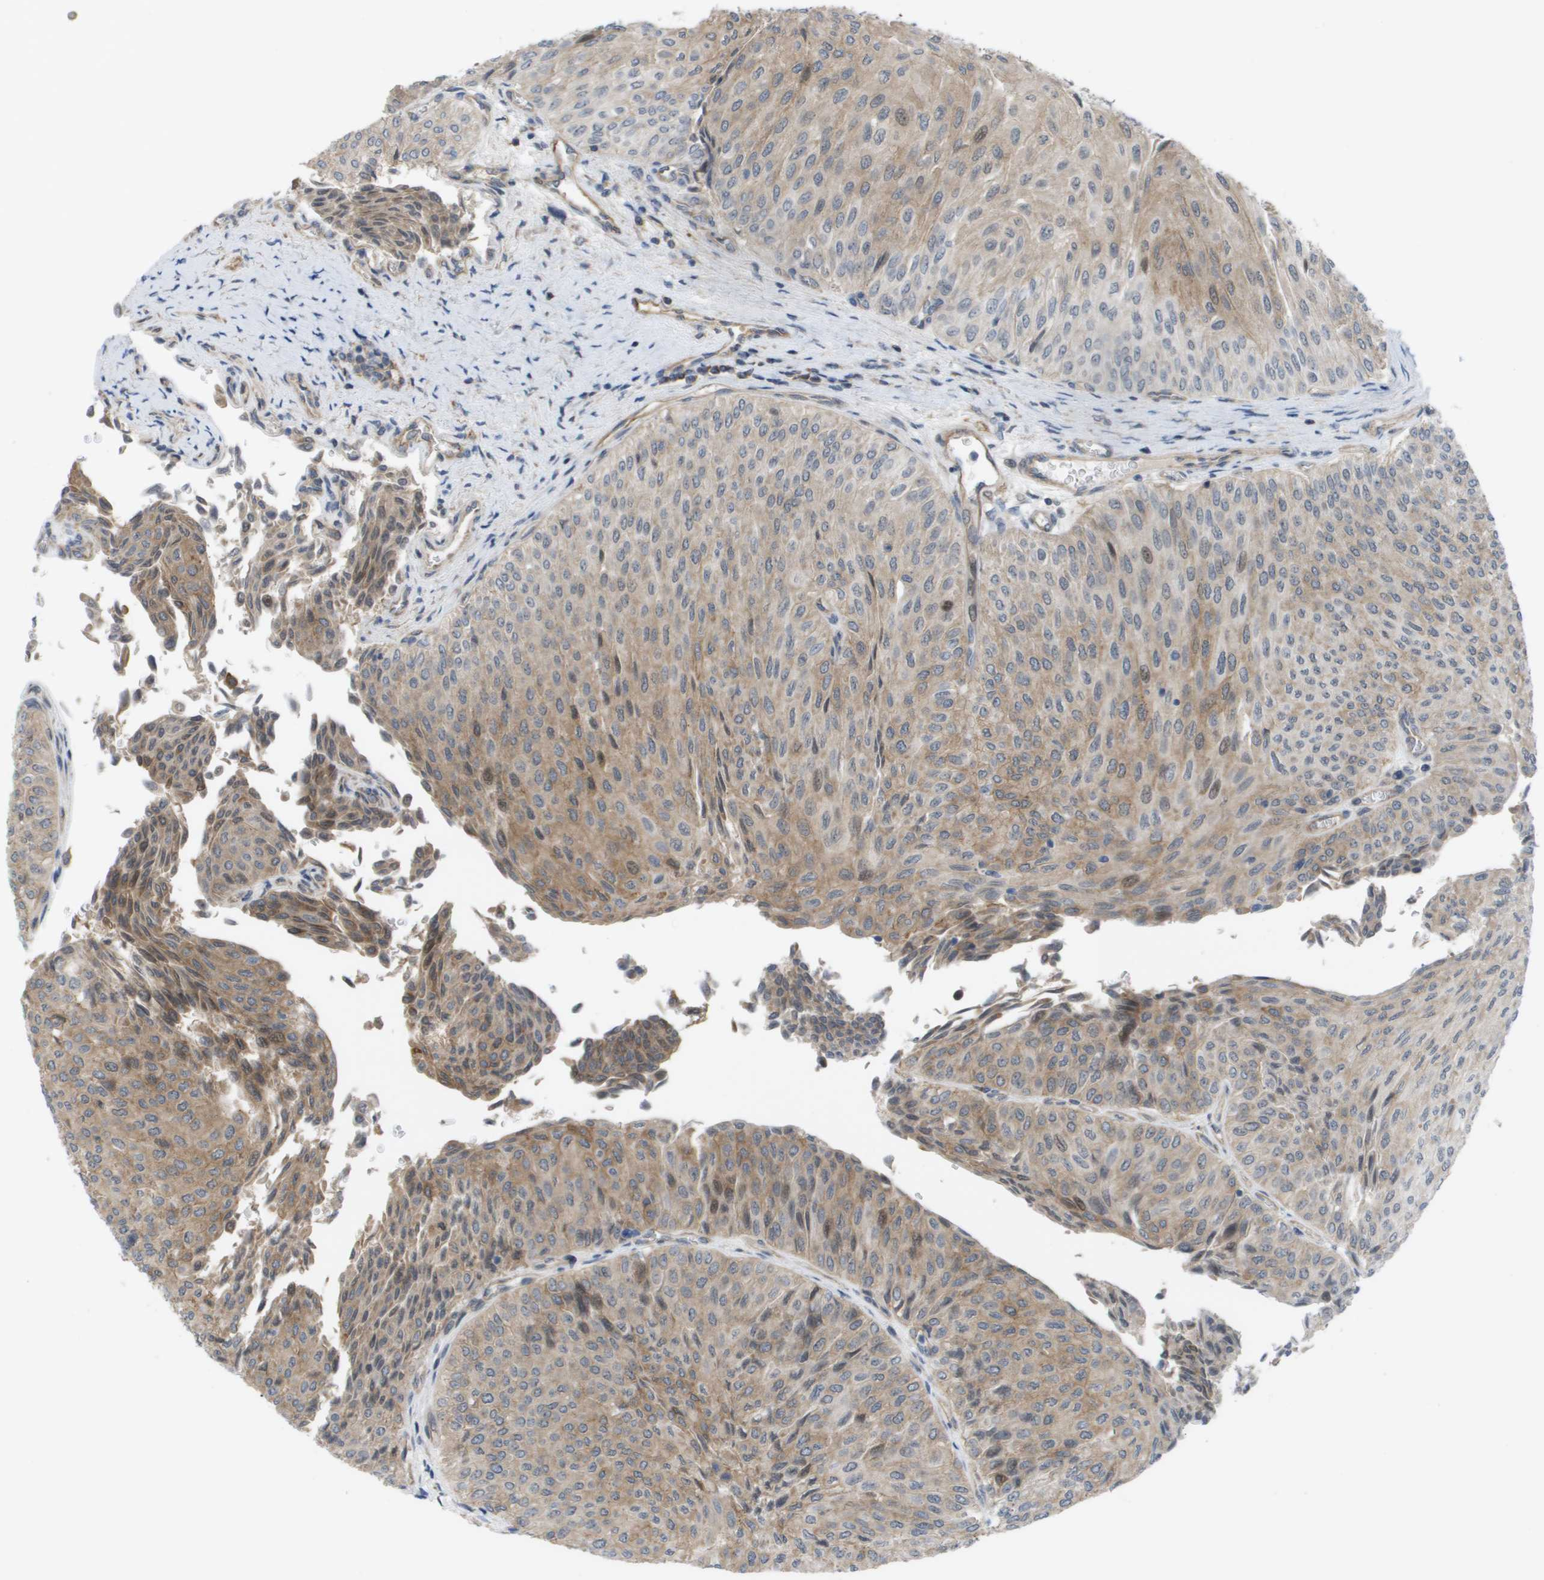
{"staining": {"intensity": "moderate", "quantity": ">75%", "location": "cytoplasmic/membranous"}, "tissue": "urothelial cancer", "cell_type": "Tumor cells", "image_type": "cancer", "snomed": [{"axis": "morphology", "description": "Urothelial carcinoma, Low grade"}, {"axis": "topography", "description": "Urinary bladder"}], "caption": "Immunohistochemical staining of low-grade urothelial carcinoma displays medium levels of moderate cytoplasmic/membranous positivity in approximately >75% of tumor cells. Immunohistochemistry (ihc) stains the protein of interest in brown and the nuclei are stained blue.", "gene": "MTARC2", "patient": {"sex": "male", "age": 78}}